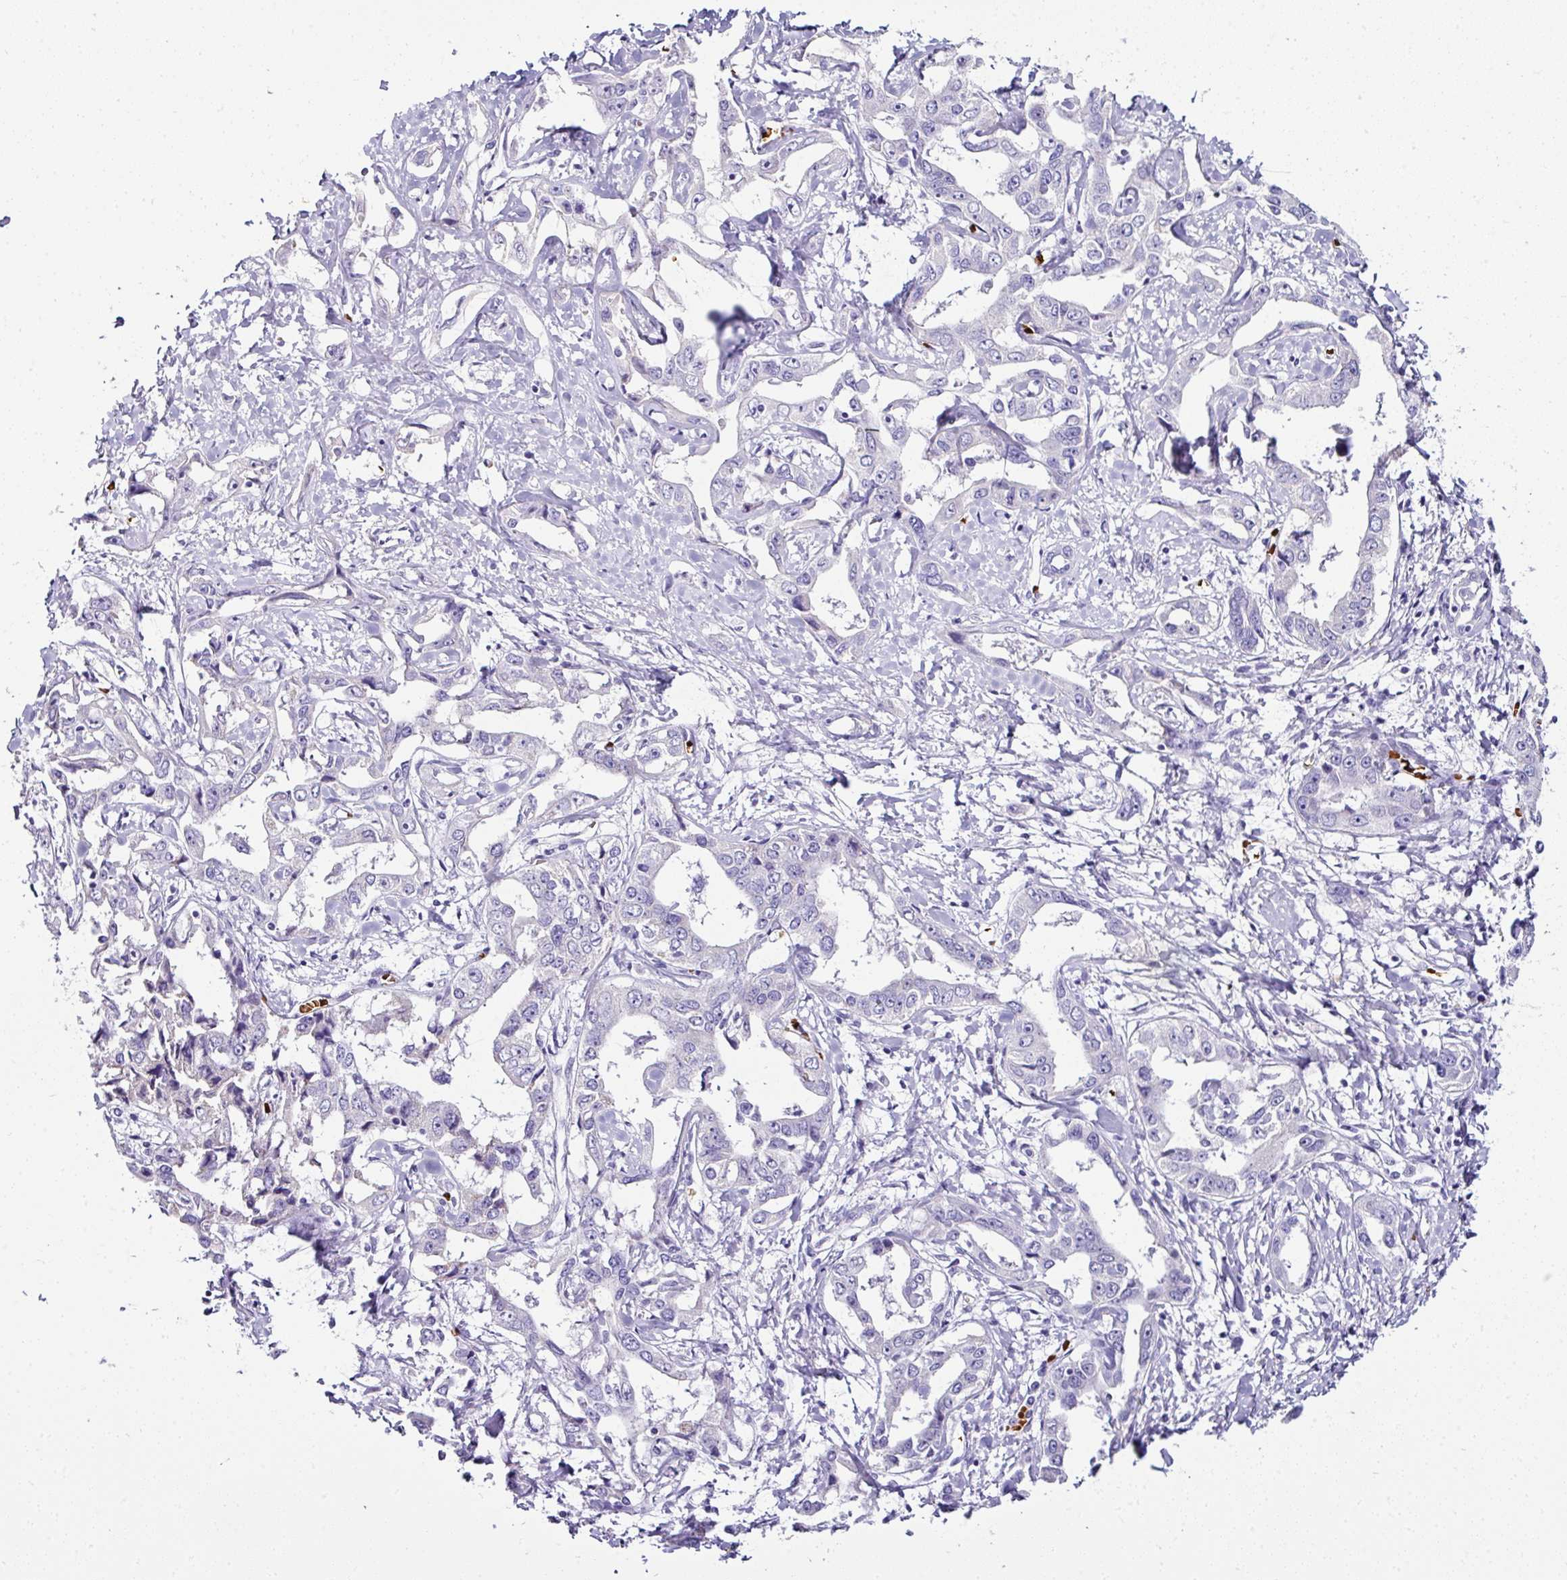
{"staining": {"intensity": "negative", "quantity": "none", "location": "none"}, "tissue": "liver cancer", "cell_type": "Tumor cells", "image_type": "cancer", "snomed": [{"axis": "morphology", "description": "Cholangiocarcinoma"}, {"axis": "topography", "description": "Liver"}], "caption": "Immunohistochemistry (IHC) of human liver cancer (cholangiocarcinoma) displays no expression in tumor cells.", "gene": "NAPSA", "patient": {"sex": "male", "age": 59}}